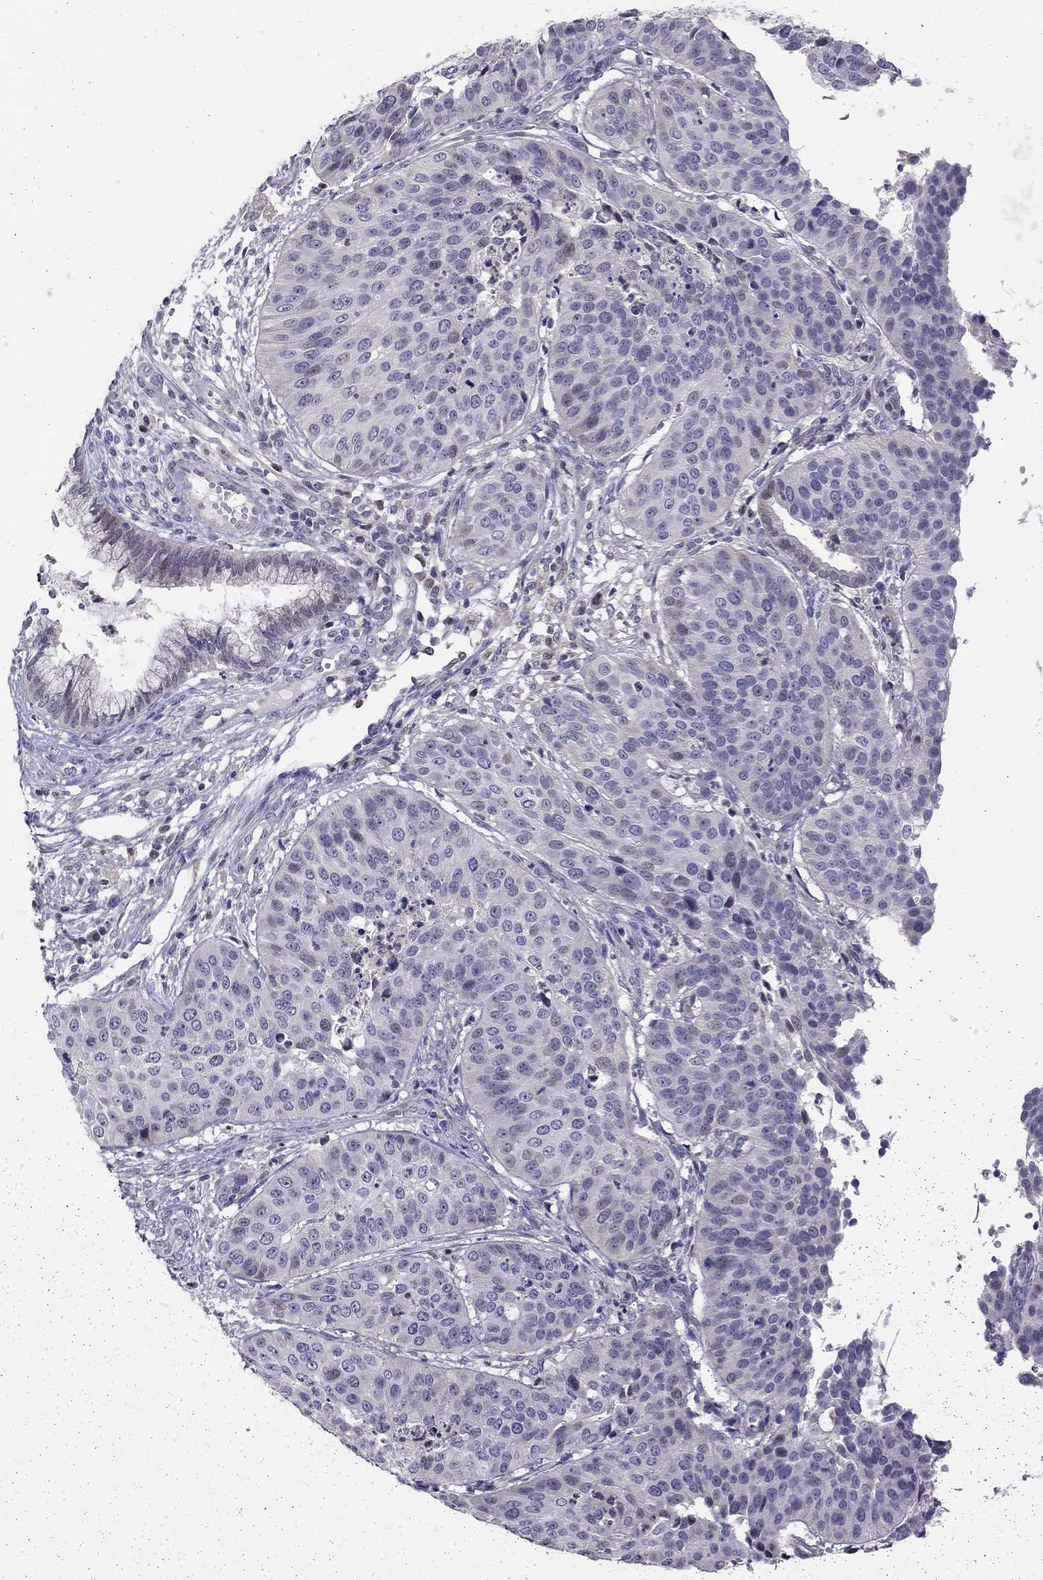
{"staining": {"intensity": "negative", "quantity": "none", "location": "none"}, "tissue": "cervical cancer", "cell_type": "Tumor cells", "image_type": "cancer", "snomed": [{"axis": "morphology", "description": "Normal tissue, NOS"}, {"axis": "morphology", "description": "Squamous cell carcinoma, NOS"}, {"axis": "topography", "description": "Cervix"}], "caption": "Human squamous cell carcinoma (cervical) stained for a protein using immunohistochemistry (IHC) demonstrates no expression in tumor cells.", "gene": "LRRC39", "patient": {"sex": "female", "age": 39}}